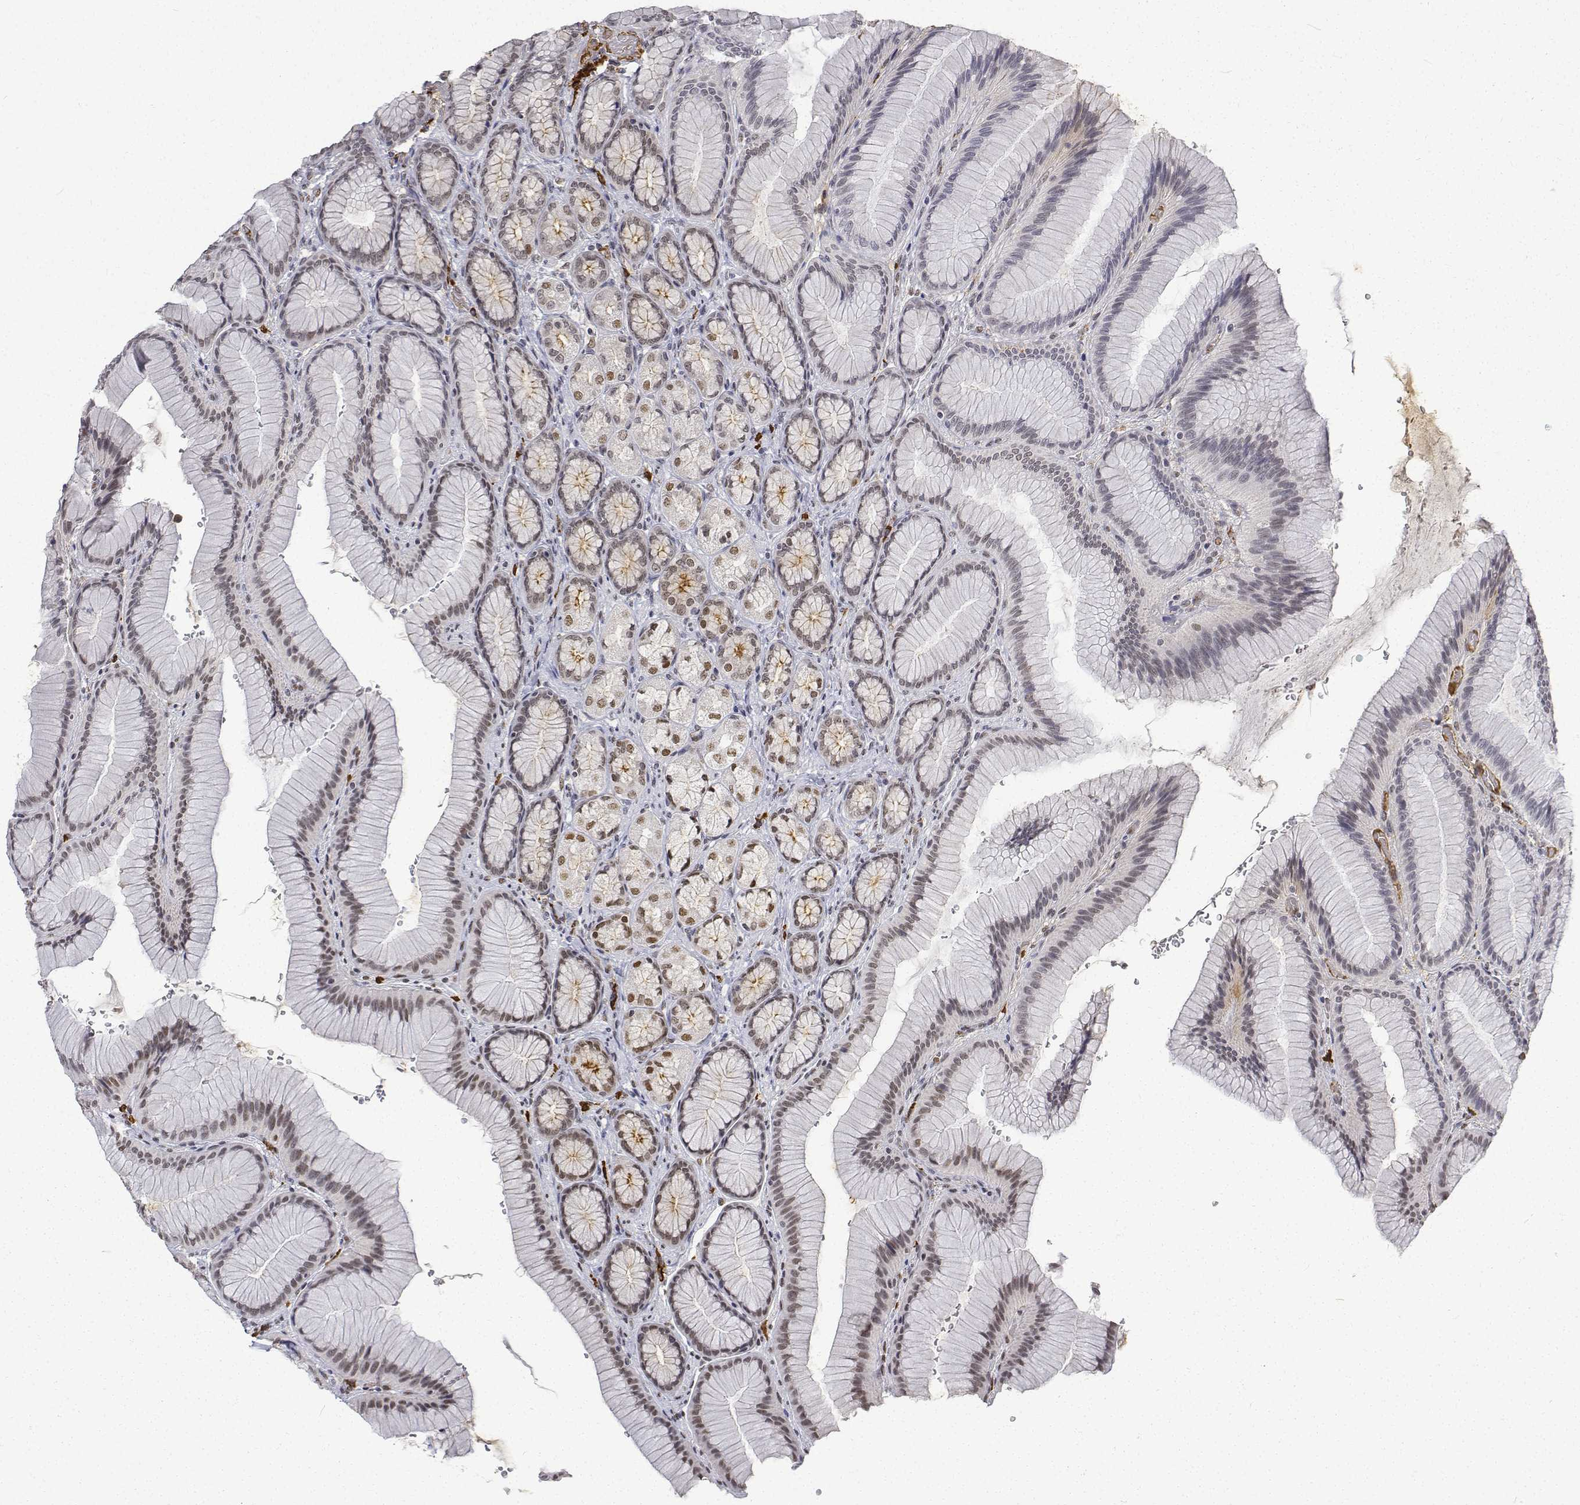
{"staining": {"intensity": "moderate", "quantity": "25%-75%", "location": "nuclear"}, "tissue": "stomach", "cell_type": "Glandular cells", "image_type": "normal", "snomed": [{"axis": "morphology", "description": "Normal tissue, NOS"}, {"axis": "morphology", "description": "Adenocarcinoma, NOS"}, {"axis": "morphology", "description": "Adenocarcinoma, High grade"}, {"axis": "topography", "description": "Stomach, upper"}, {"axis": "topography", "description": "Stomach"}], "caption": "The histopathology image shows immunohistochemical staining of benign stomach. There is moderate nuclear staining is identified in approximately 25%-75% of glandular cells. (DAB = brown stain, brightfield microscopy at high magnification).", "gene": "ATRX", "patient": {"sex": "female", "age": 65}}